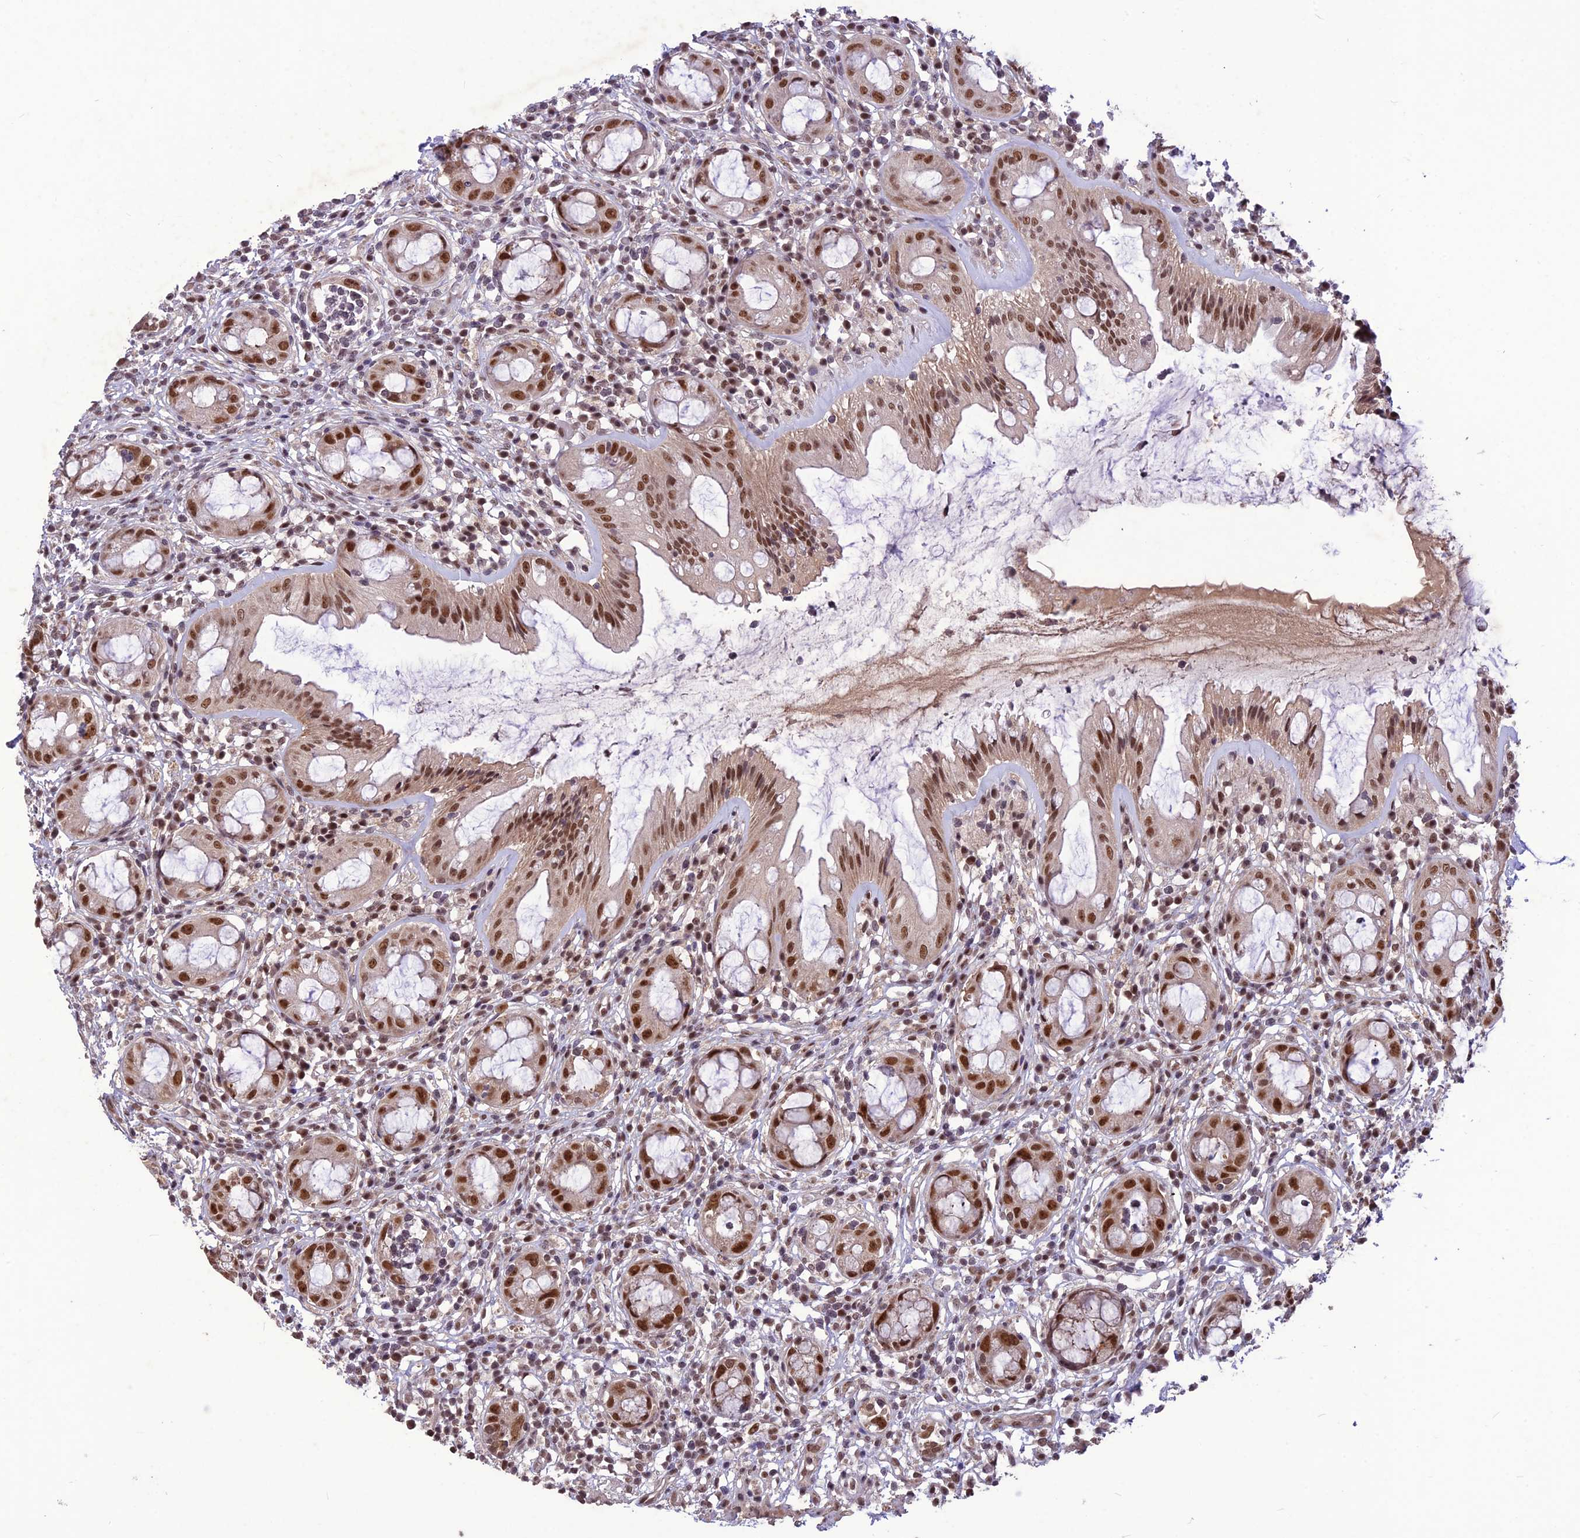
{"staining": {"intensity": "strong", "quantity": ">75%", "location": "nuclear"}, "tissue": "rectum", "cell_type": "Glandular cells", "image_type": "normal", "snomed": [{"axis": "morphology", "description": "Normal tissue, NOS"}, {"axis": "topography", "description": "Rectum"}], "caption": "About >75% of glandular cells in benign human rectum exhibit strong nuclear protein positivity as visualized by brown immunohistochemical staining.", "gene": "DIS3", "patient": {"sex": "female", "age": 57}}